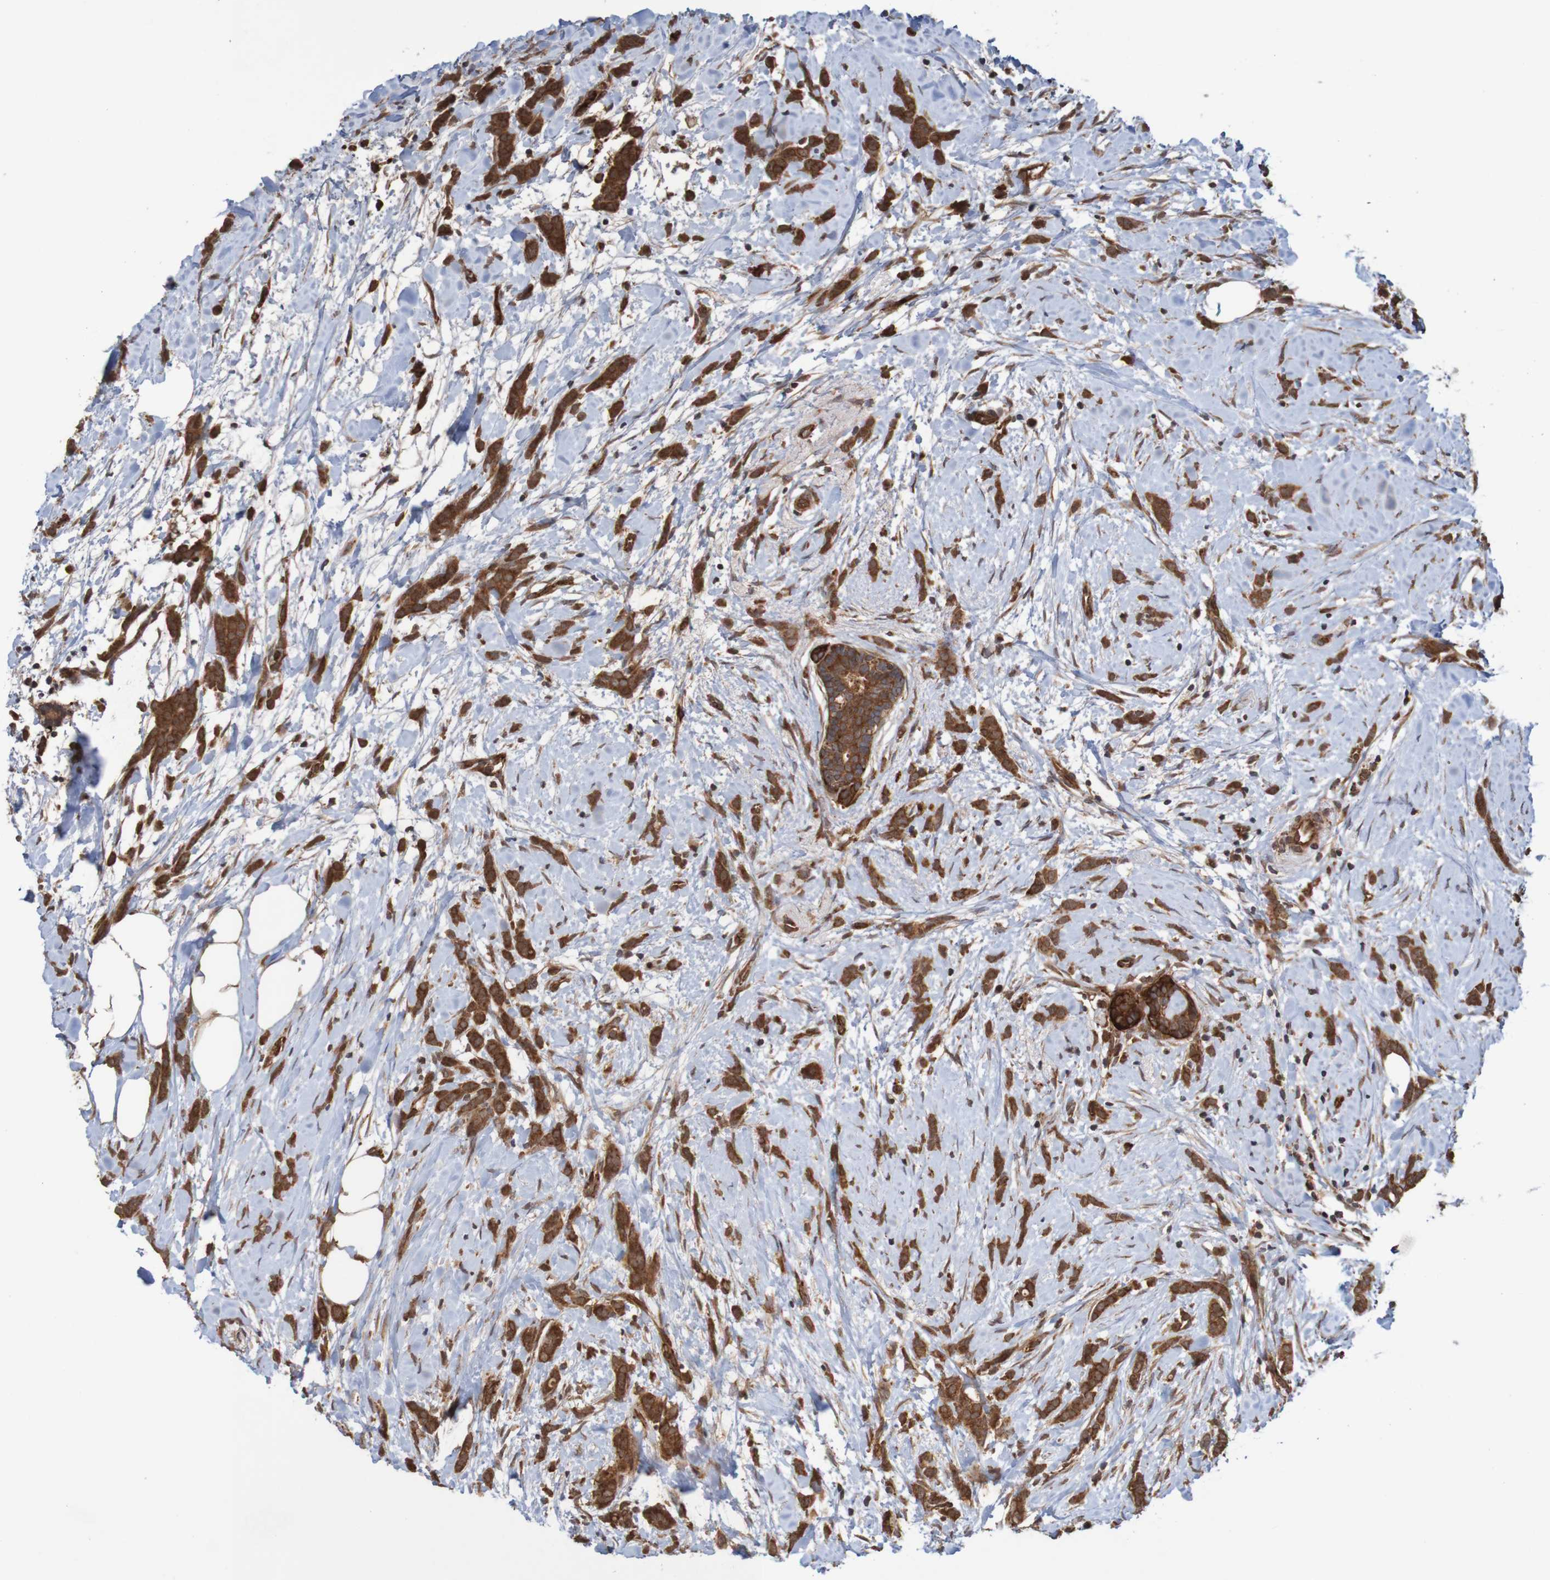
{"staining": {"intensity": "strong", "quantity": ">75%", "location": "cytoplasmic/membranous"}, "tissue": "breast cancer", "cell_type": "Tumor cells", "image_type": "cancer", "snomed": [{"axis": "morphology", "description": "Lobular carcinoma, in situ"}, {"axis": "morphology", "description": "Lobular carcinoma"}, {"axis": "topography", "description": "Breast"}], "caption": "This image exhibits immunohistochemistry staining of human lobular carcinoma in situ (breast), with high strong cytoplasmic/membranous expression in approximately >75% of tumor cells.", "gene": "MRPL52", "patient": {"sex": "female", "age": 41}}